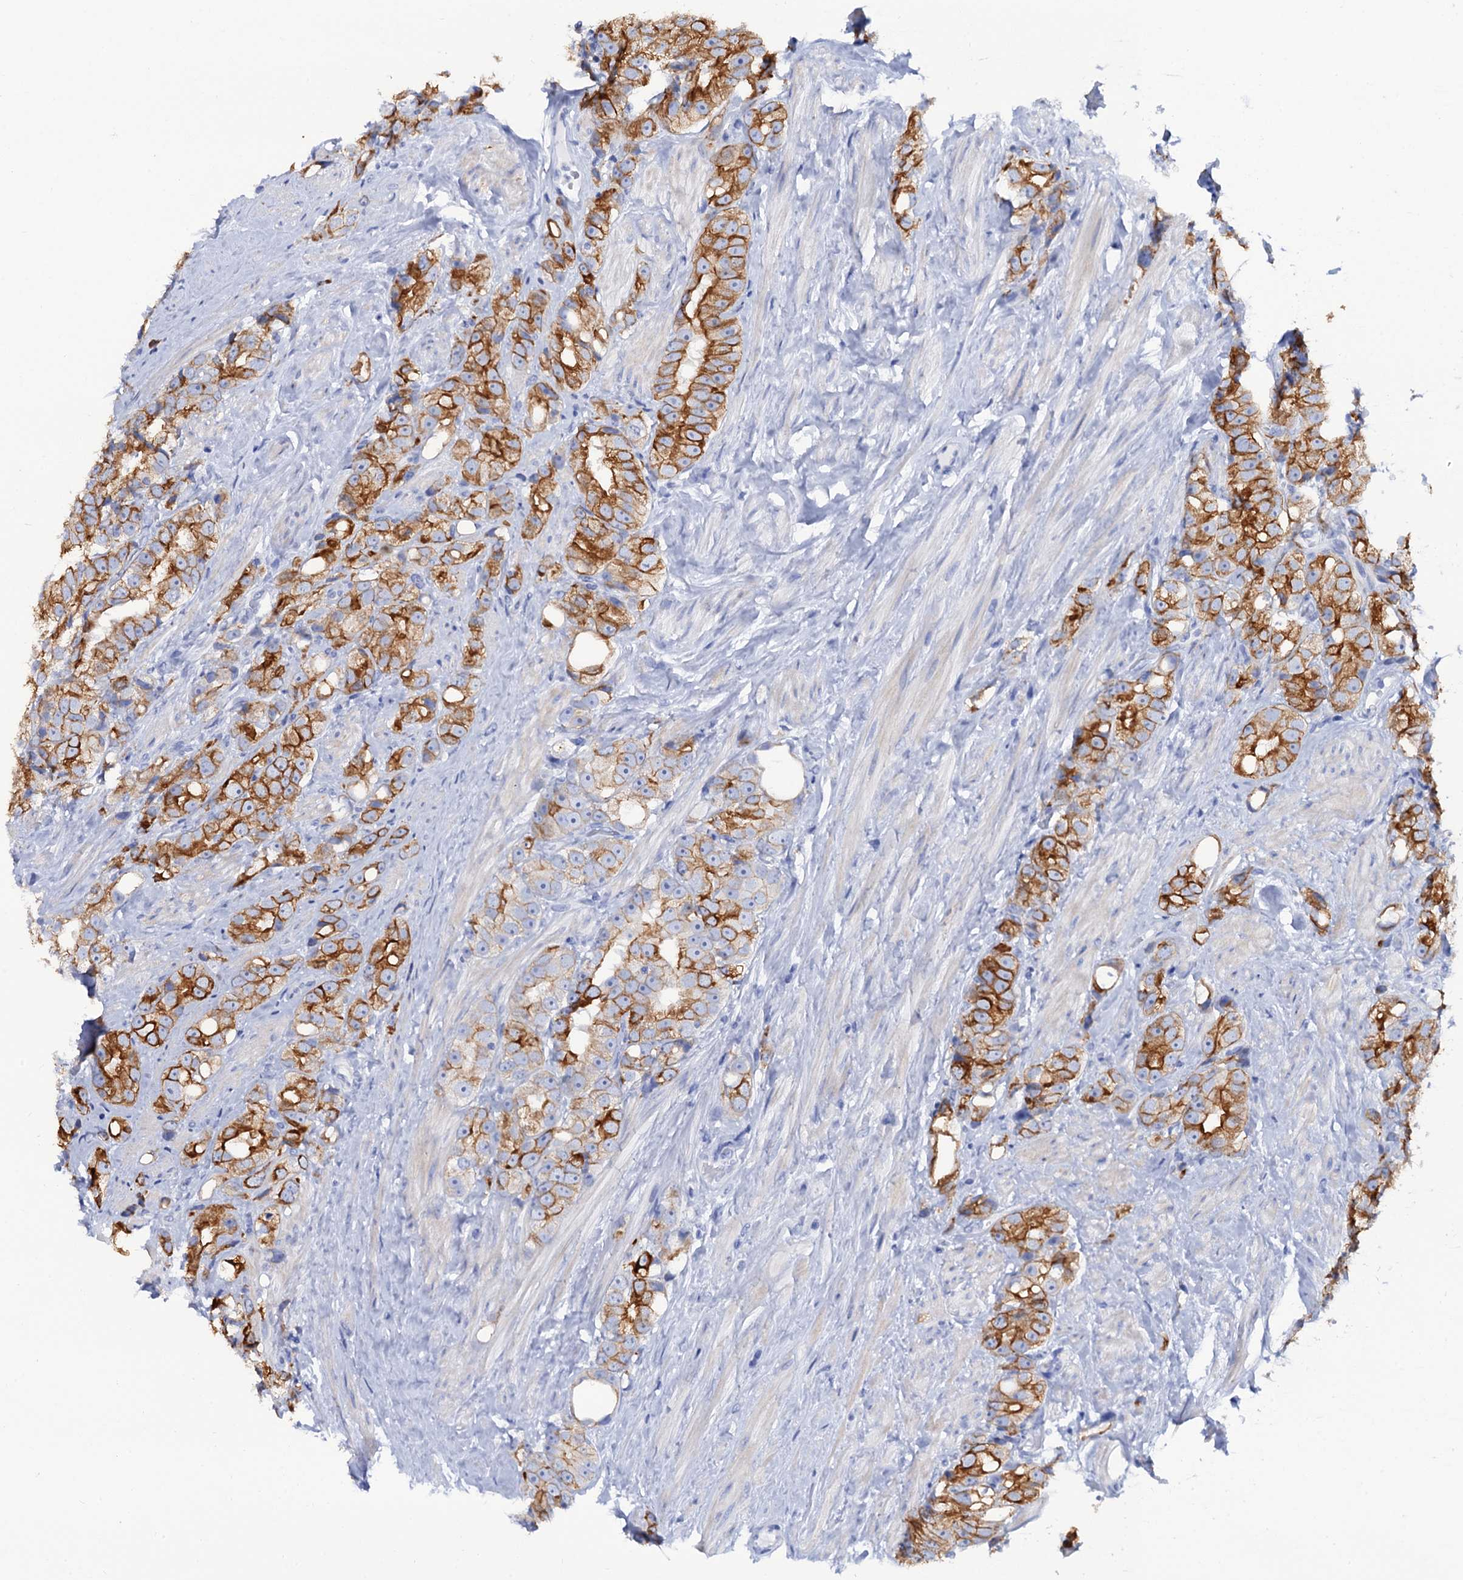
{"staining": {"intensity": "moderate", "quantity": ">75%", "location": "cytoplasmic/membranous"}, "tissue": "prostate cancer", "cell_type": "Tumor cells", "image_type": "cancer", "snomed": [{"axis": "morphology", "description": "Adenocarcinoma, NOS"}, {"axis": "topography", "description": "Prostate"}], "caption": "Immunohistochemistry (IHC) (DAB) staining of prostate adenocarcinoma demonstrates moderate cytoplasmic/membranous protein expression in approximately >75% of tumor cells.", "gene": "RAB3IP", "patient": {"sex": "male", "age": 79}}